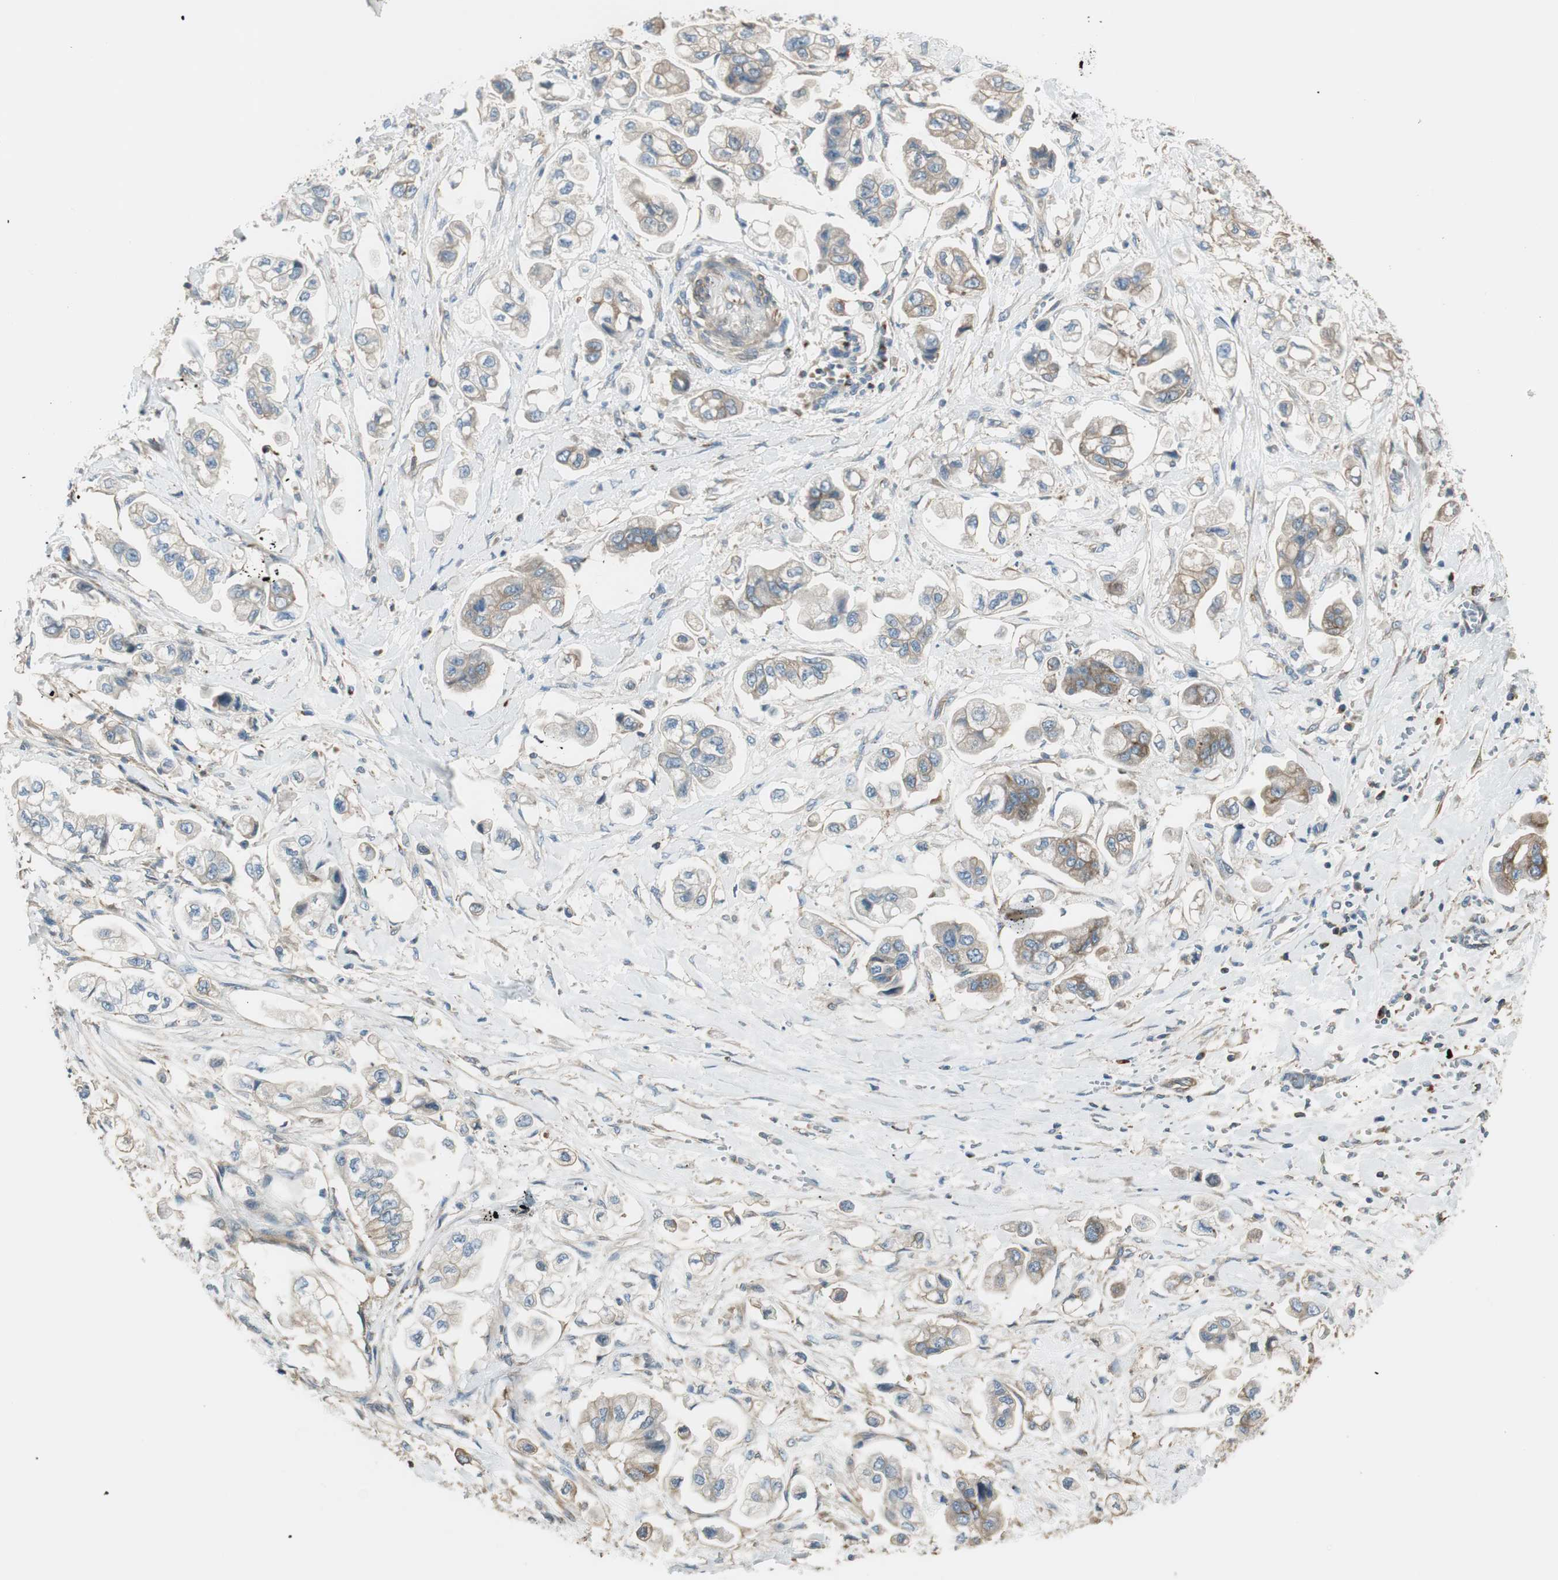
{"staining": {"intensity": "moderate", "quantity": ">75%", "location": "cytoplasmic/membranous"}, "tissue": "stomach cancer", "cell_type": "Tumor cells", "image_type": "cancer", "snomed": [{"axis": "morphology", "description": "Adenocarcinoma, NOS"}, {"axis": "topography", "description": "Stomach"}], "caption": "IHC of human stomach cancer exhibits medium levels of moderate cytoplasmic/membranous staining in approximately >75% of tumor cells. The staining is performed using DAB (3,3'-diaminobenzidine) brown chromogen to label protein expression. The nuclei are counter-stained blue using hematoxylin.", "gene": "PI4K2B", "patient": {"sex": "male", "age": 62}}